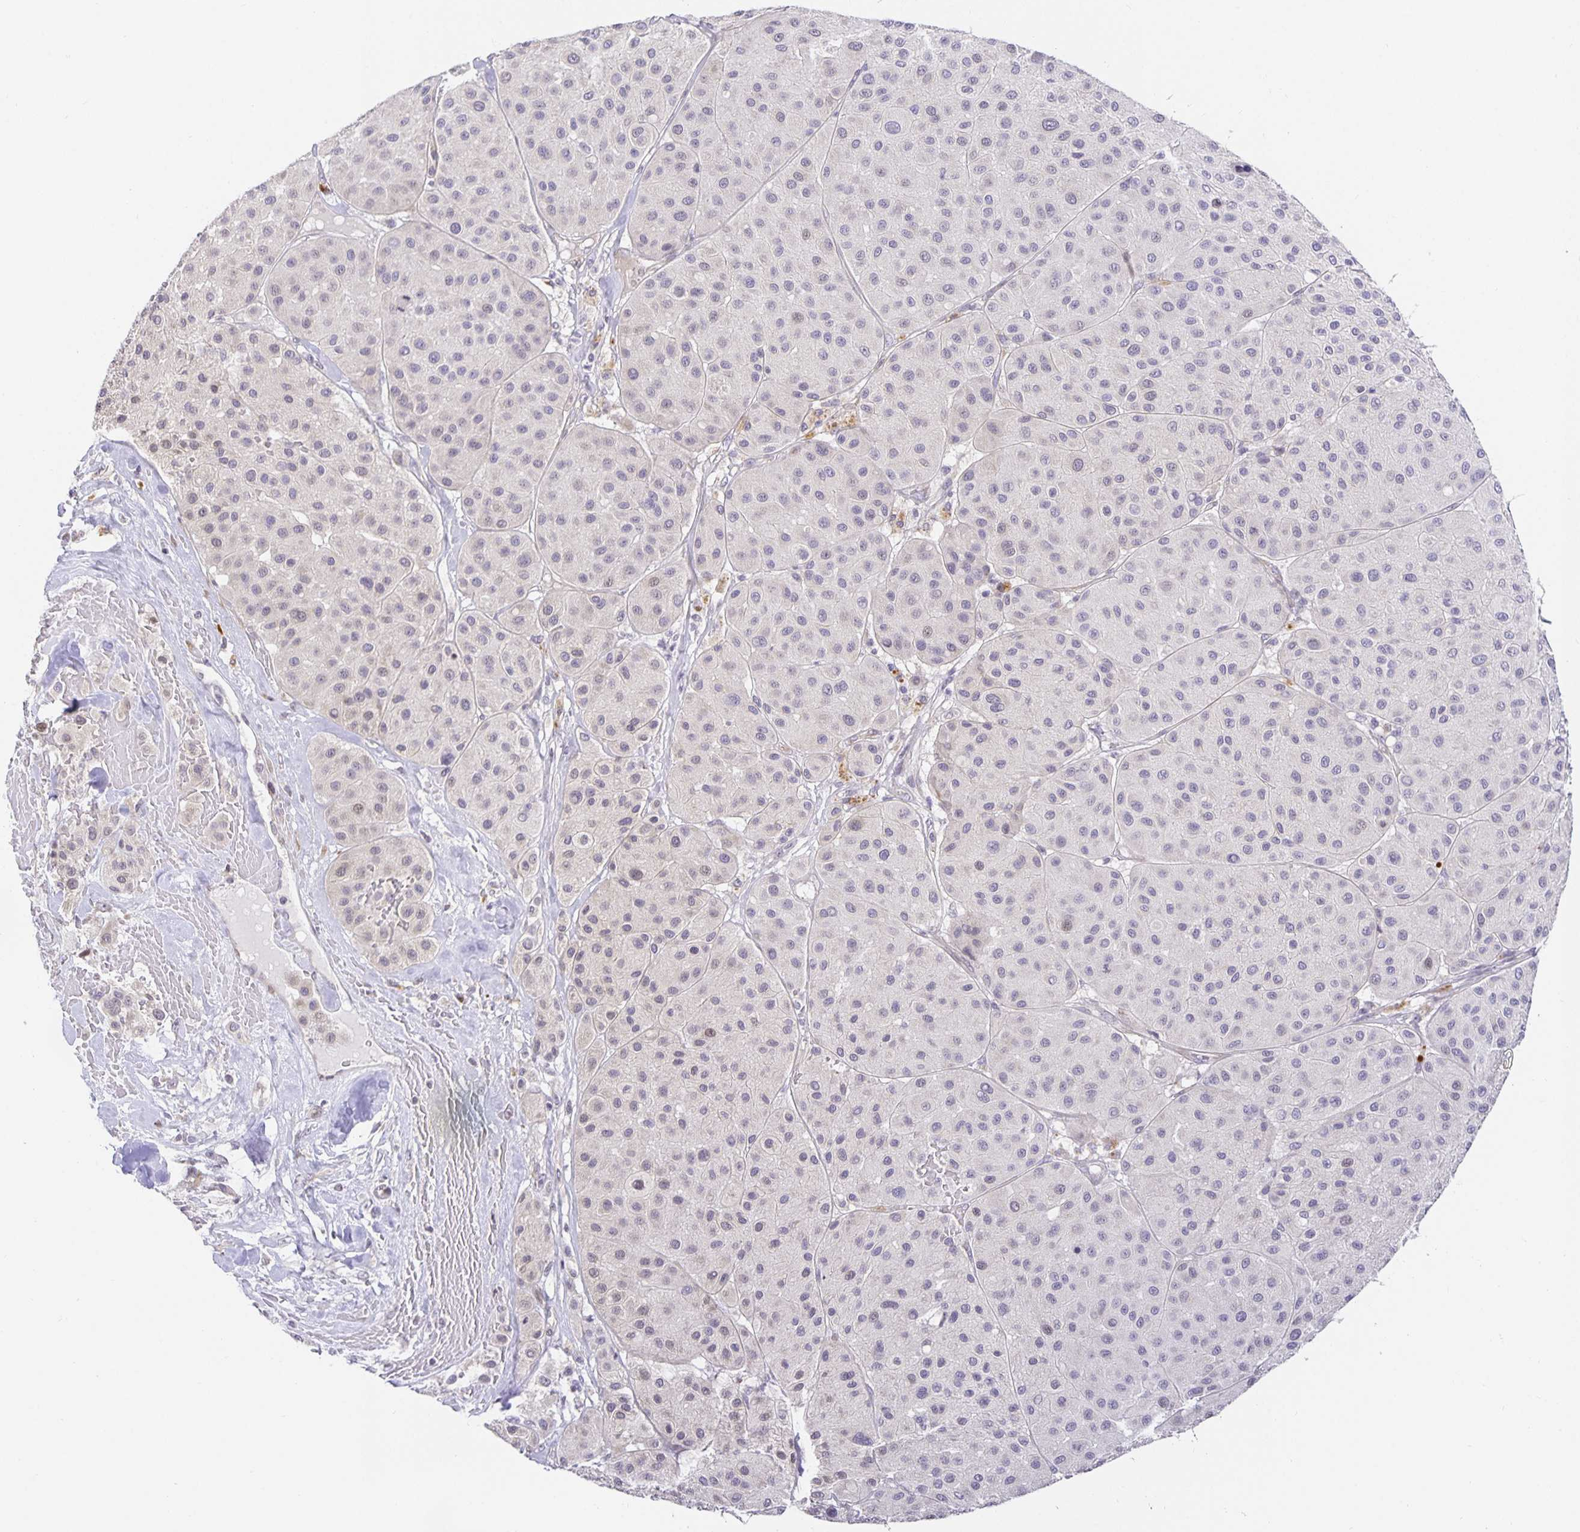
{"staining": {"intensity": "negative", "quantity": "none", "location": "none"}, "tissue": "melanoma", "cell_type": "Tumor cells", "image_type": "cancer", "snomed": [{"axis": "morphology", "description": "Malignant melanoma, Metastatic site"}, {"axis": "topography", "description": "Smooth muscle"}], "caption": "Immunohistochemical staining of malignant melanoma (metastatic site) displays no significant staining in tumor cells.", "gene": "TJP3", "patient": {"sex": "male", "age": 41}}